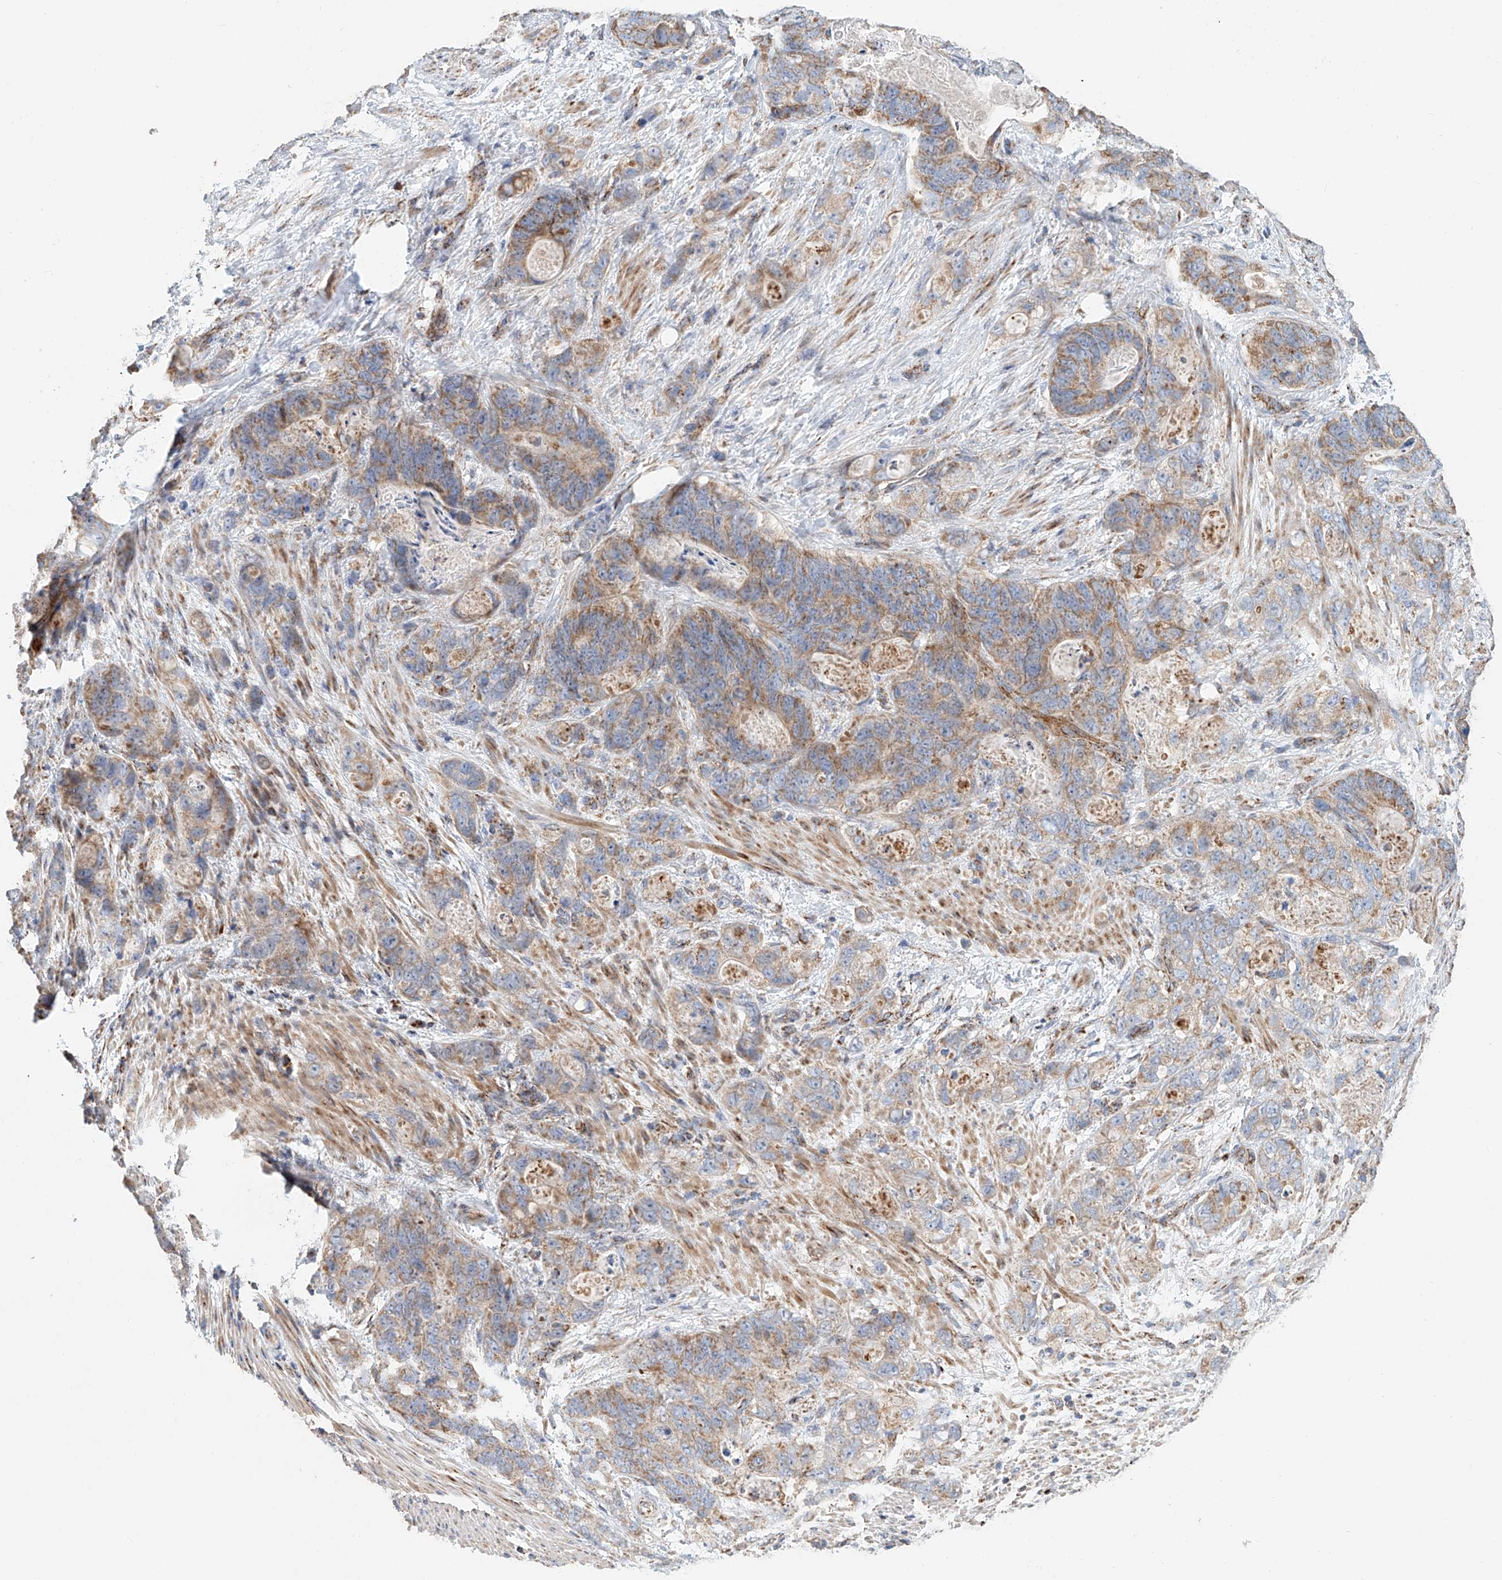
{"staining": {"intensity": "weak", "quantity": ">75%", "location": "cytoplasmic/membranous"}, "tissue": "stomach cancer", "cell_type": "Tumor cells", "image_type": "cancer", "snomed": [{"axis": "morphology", "description": "Normal tissue, NOS"}, {"axis": "morphology", "description": "Adenocarcinoma, NOS"}, {"axis": "topography", "description": "Stomach"}], "caption": "Immunohistochemistry (IHC) photomicrograph of human stomach cancer (adenocarcinoma) stained for a protein (brown), which demonstrates low levels of weak cytoplasmic/membranous staining in about >75% of tumor cells.", "gene": "MCL1", "patient": {"sex": "female", "age": 89}}